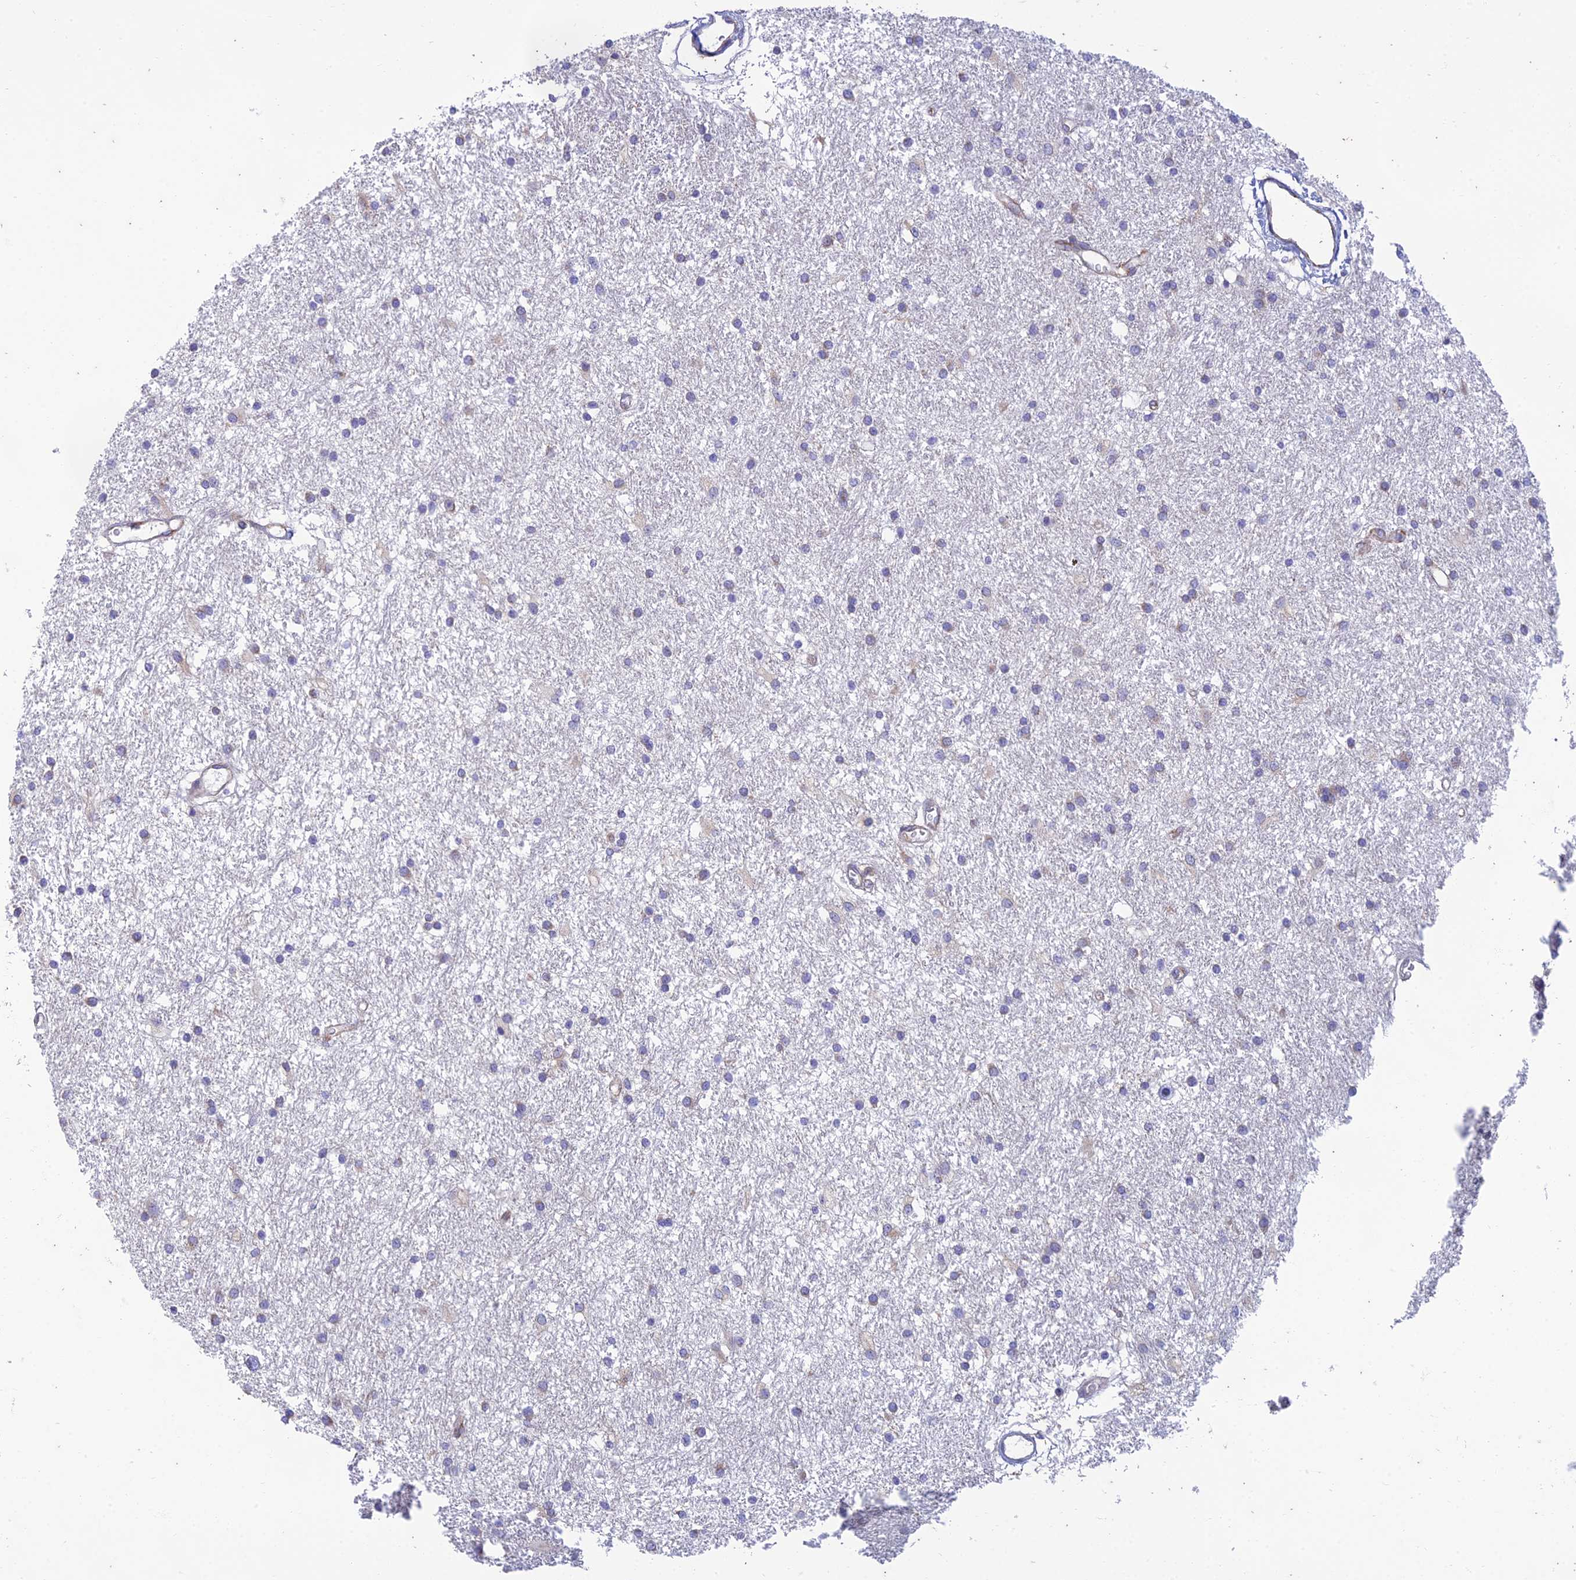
{"staining": {"intensity": "negative", "quantity": "none", "location": "none"}, "tissue": "glioma", "cell_type": "Tumor cells", "image_type": "cancer", "snomed": [{"axis": "morphology", "description": "Glioma, malignant, High grade"}, {"axis": "topography", "description": "Brain"}], "caption": "There is no significant expression in tumor cells of malignant glioma (high-grade). (DAB (3,3'-diaminobenzidine) immunohistochemistry (IHC) visualized using brightfield microscopy, high magnification).", "gene": "PTCD2", "patient": {"sex": "male", "age": 77}}